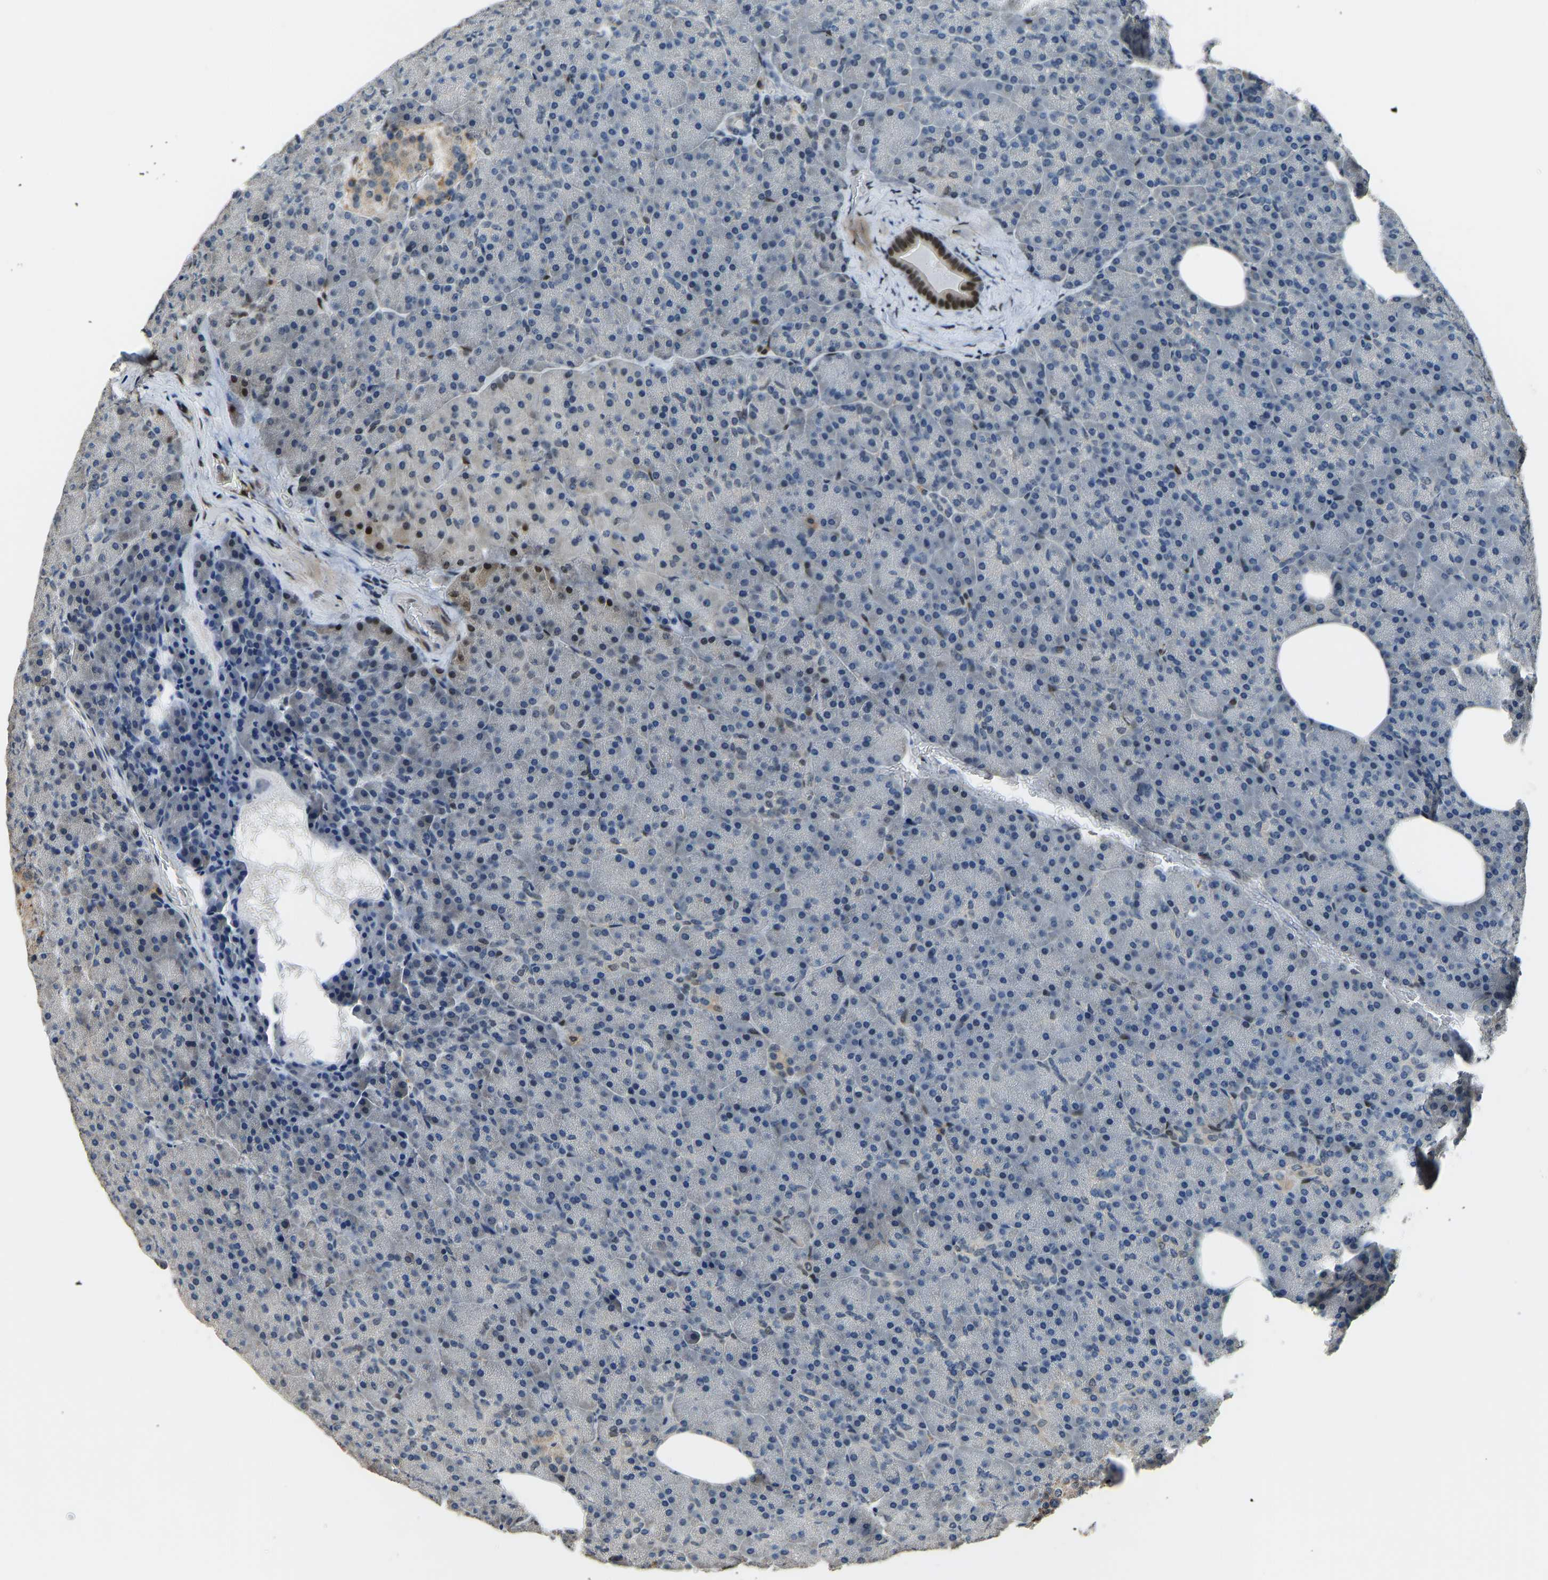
{"staining": {"intensity": "strong", "quantity": "<25%", "location": "nuclear"}, "tissue": "pancreas", "cell_type": "Exocrine glandular cells", "image_type": "normal", "snomed": [{"axis": "morphology", "description": "Normal tissue, NOS"}, {"axis": "topography", "description": "Pancreas"}], "caption": "Immunohistochemical staining of normal human pancreas displays strong nuclear protein positivity in approximately <25% of exocrine glandular cells.", "gene": "FOS", "patient": {"sex": "female", "age": 35}}